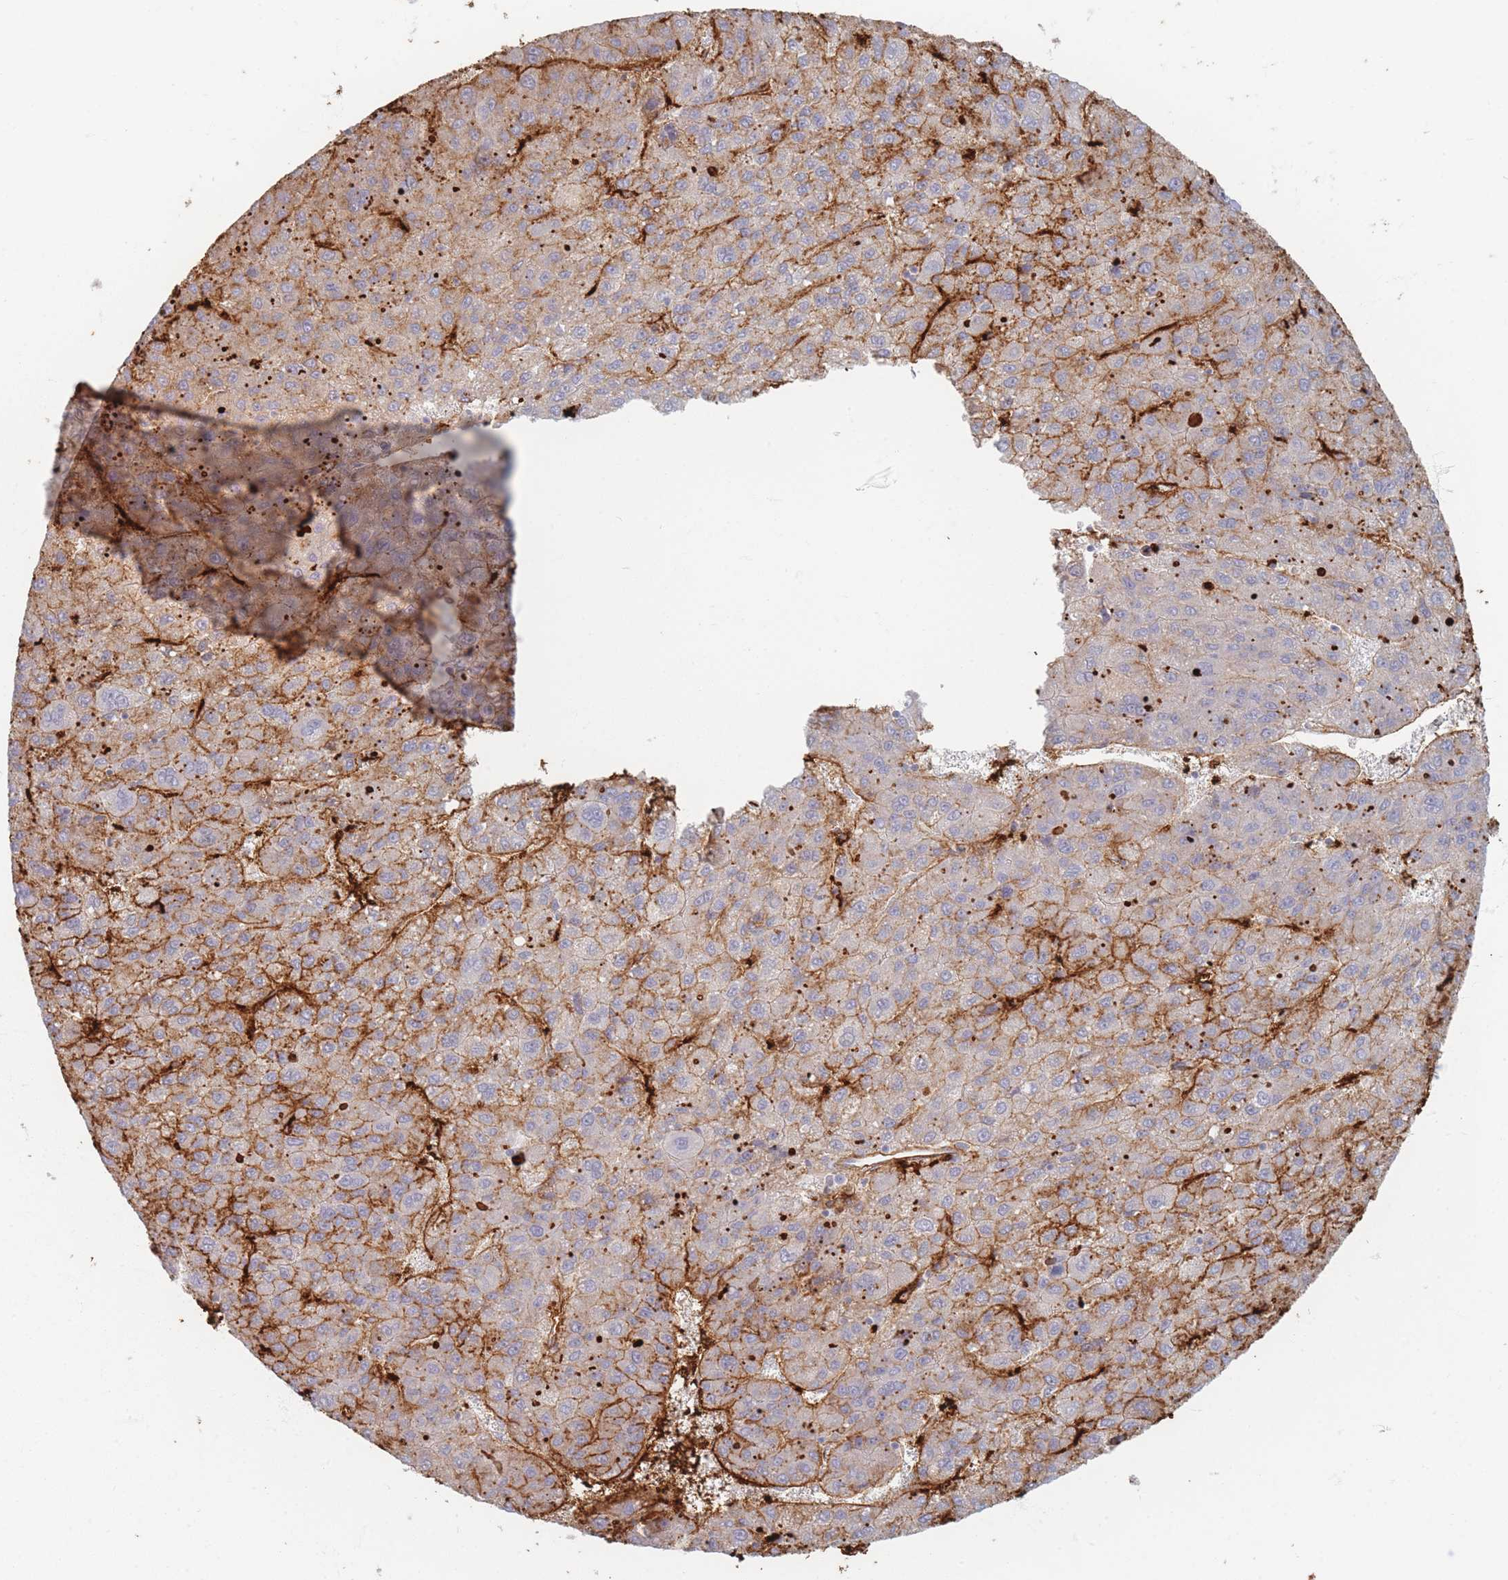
{"staining": {"intensity": "moderate", "quantity": "25%-75%", "location": "cytoplasmic/membranous"}, "tissue": "liver cancer", "cell_type": "Tumor cells", "image_type": "cancer", "snomed": [{"axis": "morphology", "description": "Carcinoma, Hepatocellular, NOS"}, {"axis": "topography", "description": "Liver"}], "caption": "The photomicrograph shows a brown stain indicating the presence of a protein in the cytoplasmic/membranous of tumor cells in liver hepatocellular carcinoma. Nuclei are stained in blue.", "gene": "SLC2A6", "patient": {"sex": "female", "age": 82}}